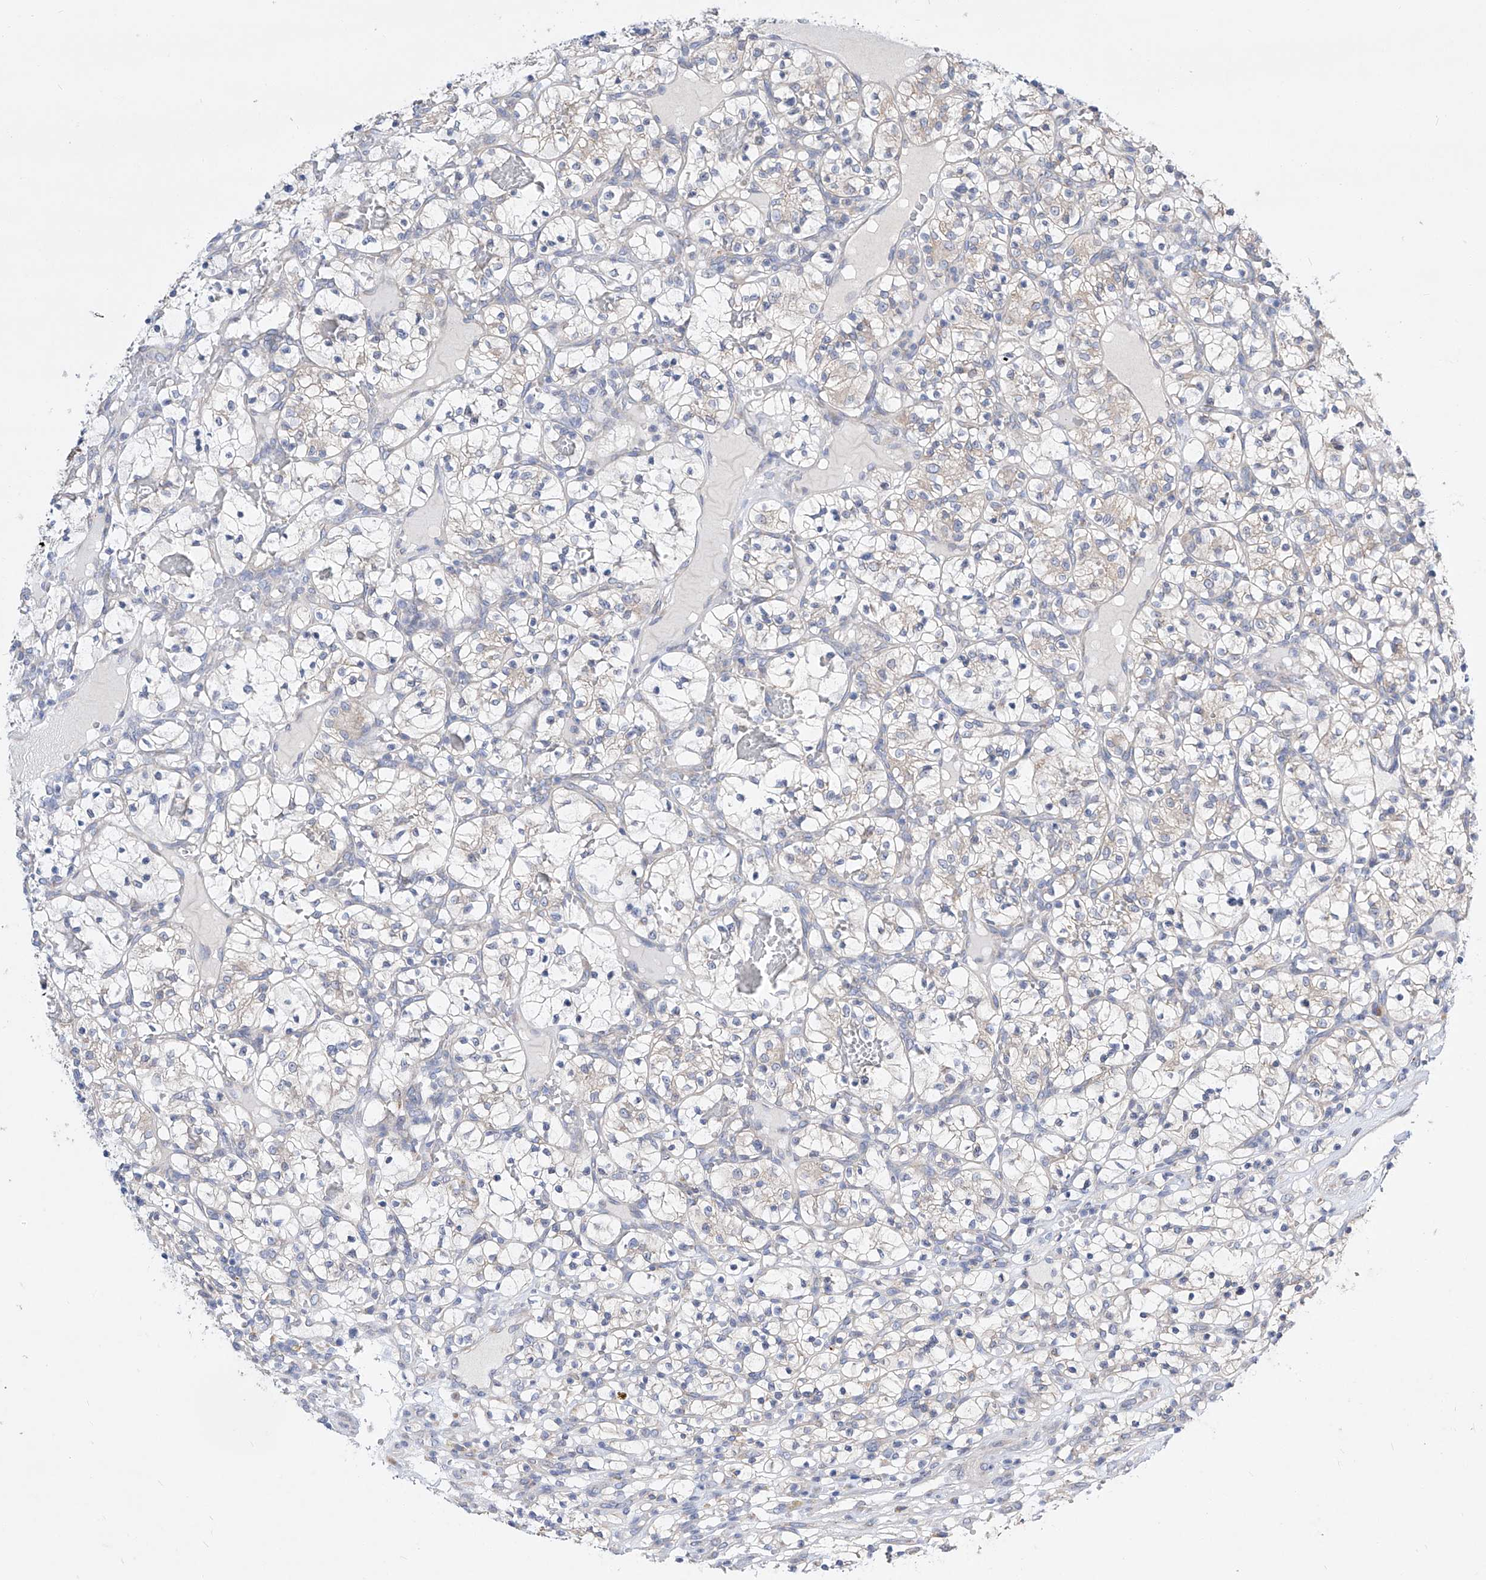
{"staining": {"intensity": "negative", "quantity": "none", "location": "none"}, "tissue": "renal cancer", "cell_type": "Tumor cells", "image_type": "cancer", "snomed": [{"axis": "morphology", "description": "Adenocarcinoma, NOS"}, {"axis": "topography", "description": "Kidney"}], "caption": "DAB (3,3'-diaminobenzidine) immunohistochemical staining of renal cancer (adenocarcinoma) reveals no significant expression in tumor cells. (DAB immunohistochemistry (IHC), high magnification).", "gene": "UFL1", "patient": {"sex": "female", "age": 57}}